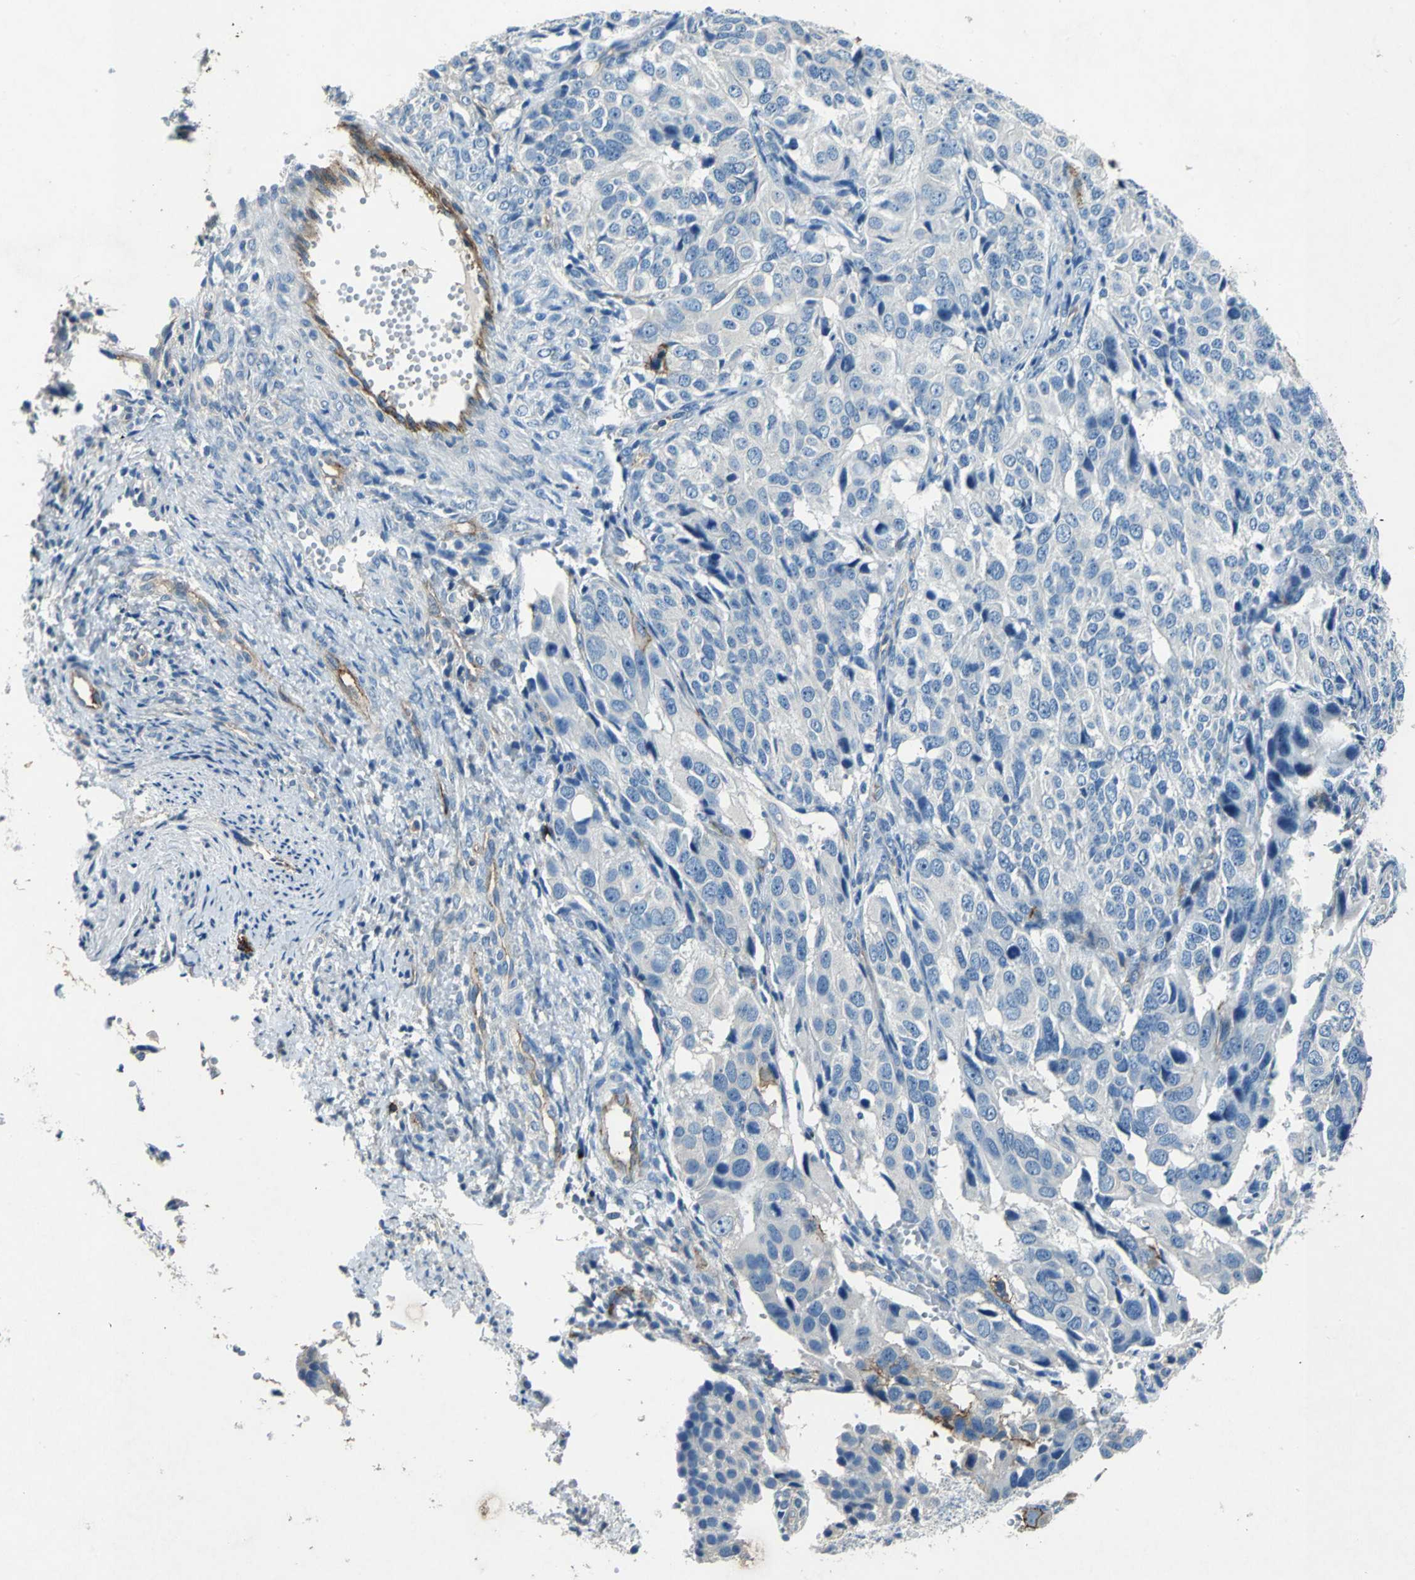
{"staining": {"intensity": "negative", "quantity": "none", "location": "none"}, "tissue": "ovarian cancer", "cell_type": "Tumor cells", "image_type": "cancer", "snomed": [{"axis": "morphology", "description": "Carcinoma, endometroid"}, {"axis": "topography", "description": "Ovary"}], "caption": "Tumor cells are negative for protein expression in human ovarian cancer (endometroid carcinoma). (DAB (3,3'-diaminobenzidine) immunohistochemistry (IHC) visualized using brightfield microscopy, high magnification).", "gene": "RPS13", "patient": {"sex": "female", "age": 51}}